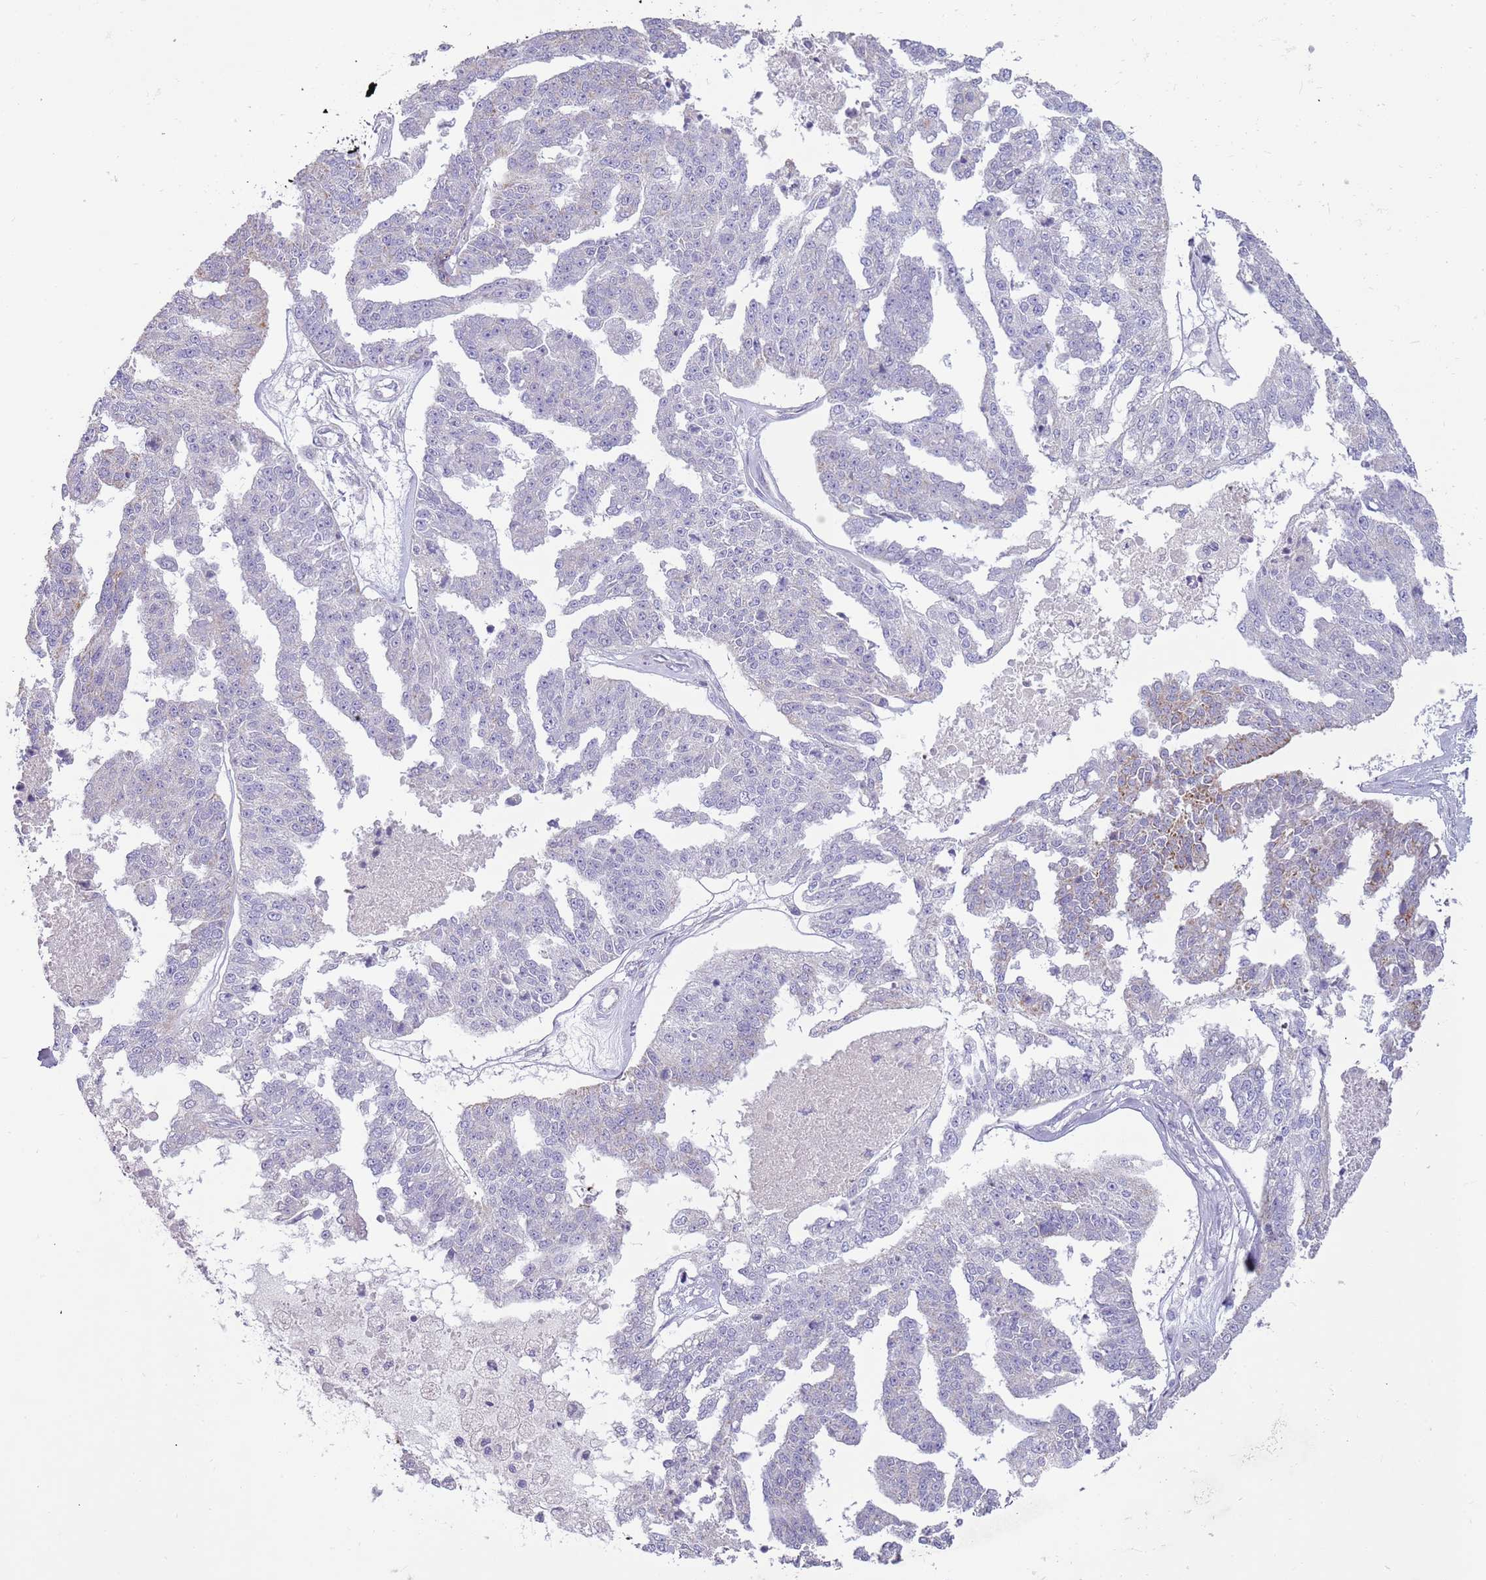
{"staining": {"intensity": "negative", "quantity": "none", "location": "none"}, "tissue": "ovarian cancer", "cell_type": "Tumor cells", "image_type": "cancer", "snomed": [{"axis": "morphology", "description": "Cystadenocarcinoma, serous, NOS"}, {"axis": "topography", "description": "Ovary"}], "caption": "Serous cystadenocarcinoma (ovarian) was stained to show a protein in brown. There is no significant expression in tumor cells. The staining is performed using DAB brown chromogen with nuclei counter-stained in using hematoxylin.", "gene": "RNF222", "patient": {"sex": "female", "age": 58}}